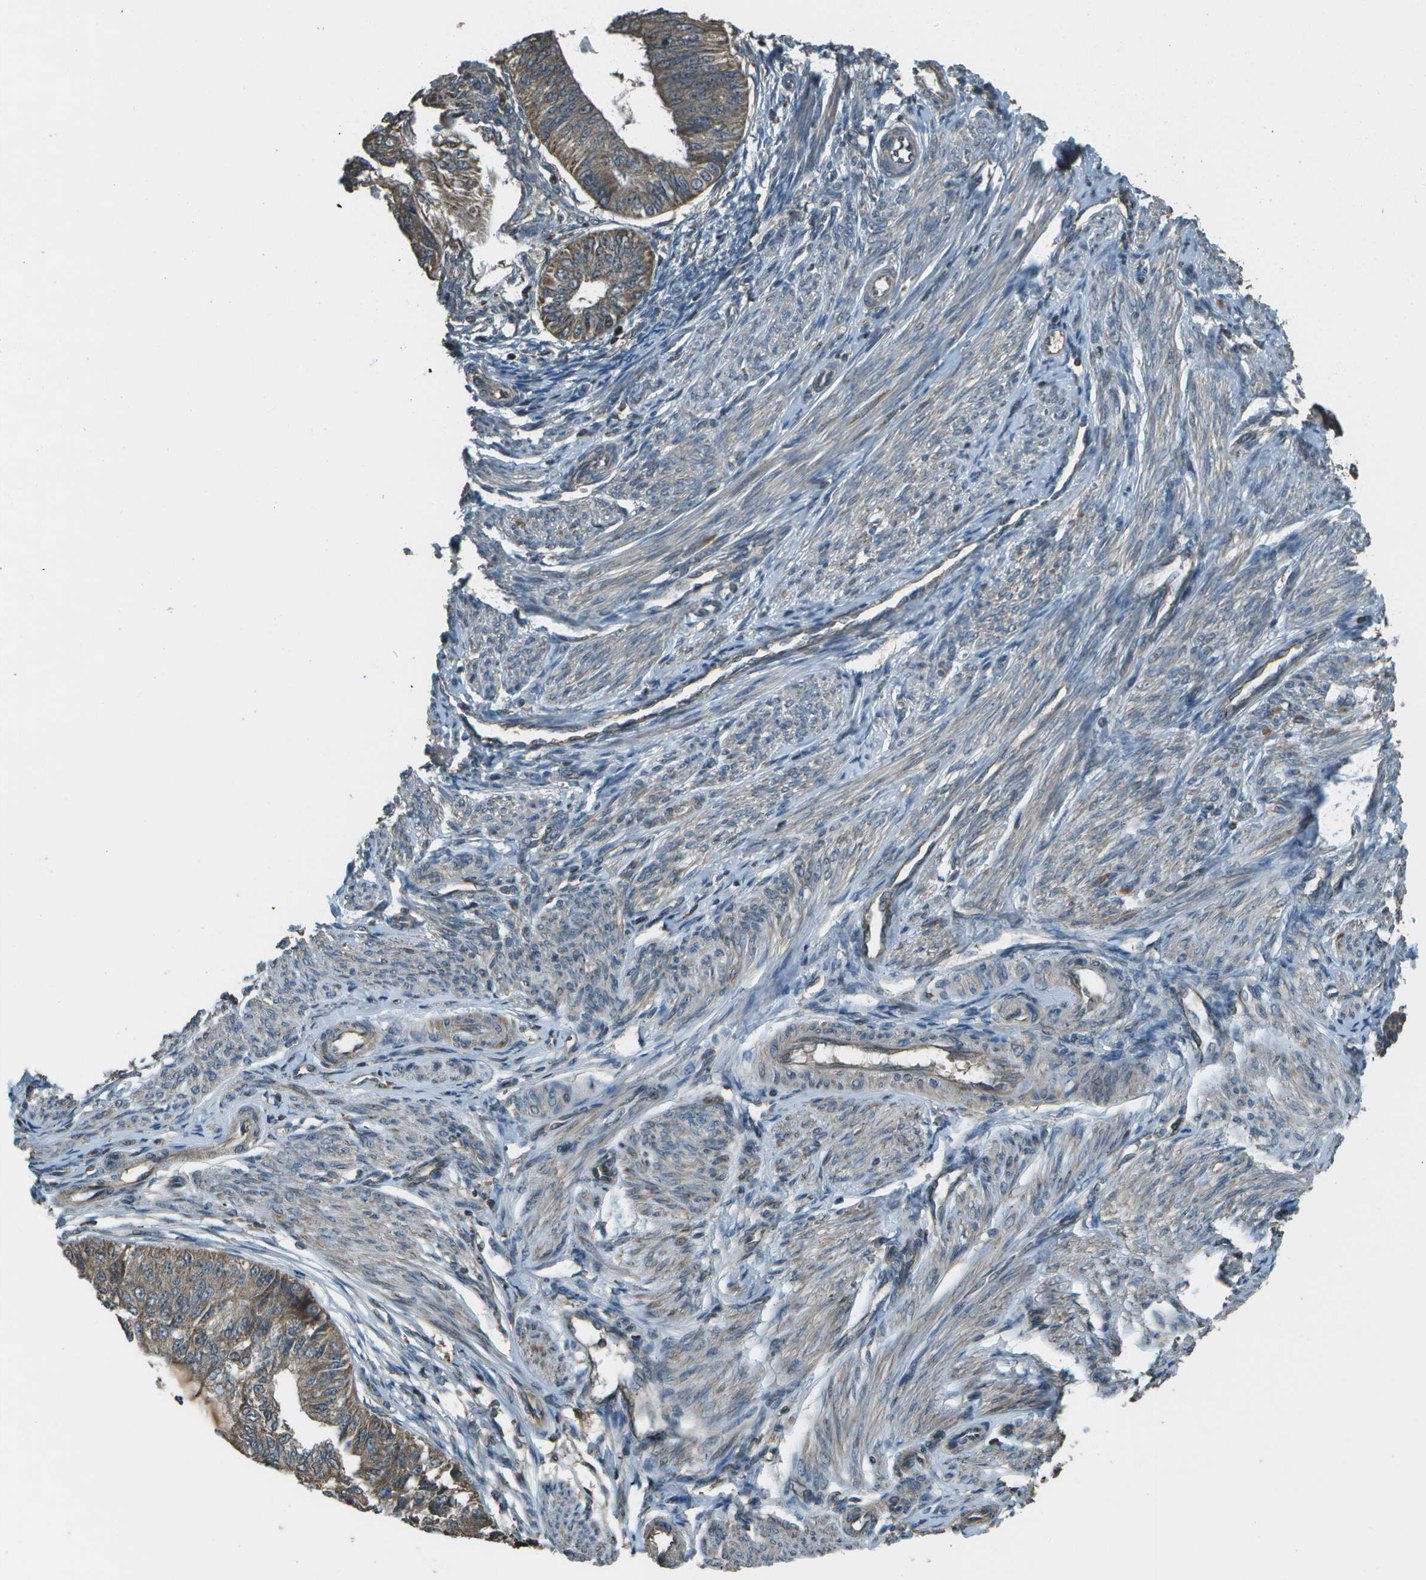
{"staining": {"intensity": "moderate", "quantity": "<25%", "location": "cytoplasmic/membranous"}, "tissue": "endometrial cancer", "cell_type": "Tumor cells", "image_type": "cancer", "snomed": [{"axis": "morphology", "description": "Adenocarcinoma, NOS"}, {"axis": "topography", "description": "Endometrium"}], "caption": "An immunohistochemistry (IHC) photomicrograph of tumor tissue is shown. Protein staining in brown labels moderate cytoplasmic/membranous positivity in endometrial cancer (adenocarcinoma) within tumor cells.", "gene": "PLPBP", "patient": {"sex": "female", "age": 32}}